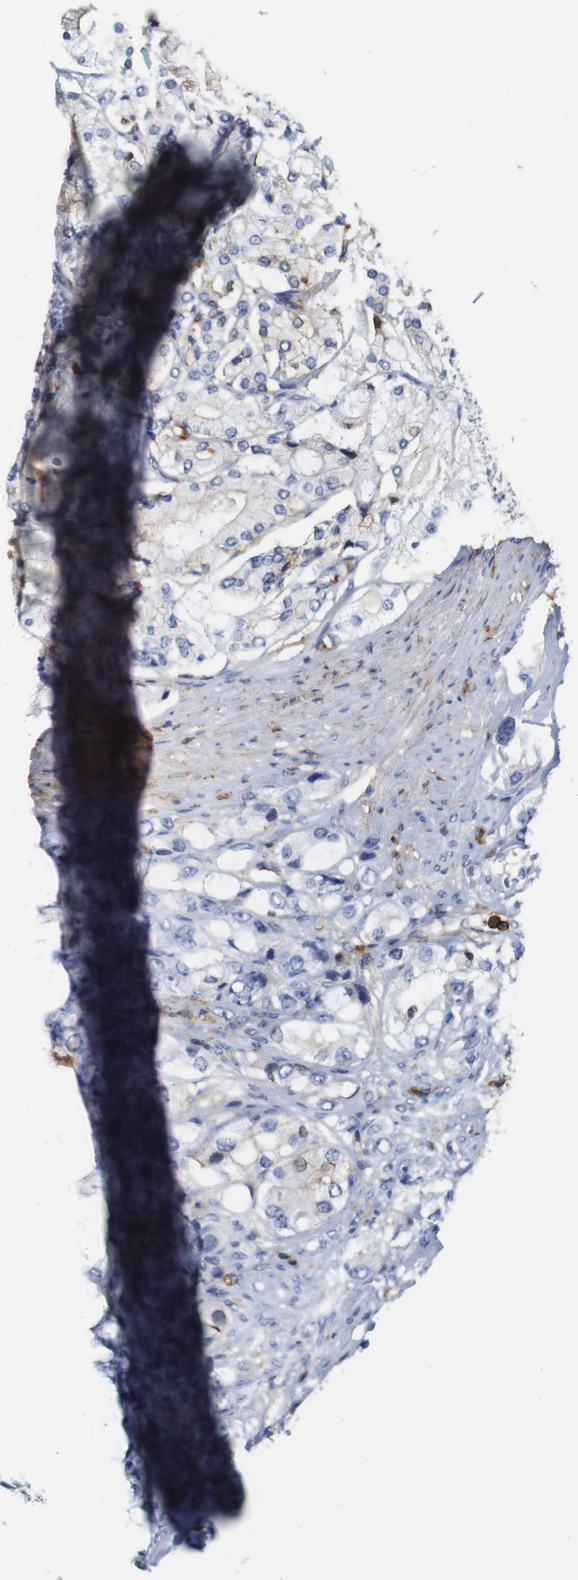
{"staining": {"intensity": "weak", "quantity": "<25%", "location": "cytoplasmic/membranous"}, "tissue": "prostate cancer", "cell_type": "Tumor cells", "image_type": "cancer", "snomed": [{"axis": "morphology", "description": "Adenocarcinoma, High grade"}, {"axis": "topography", "description": "Prostate"}], "caption": "Tumor cells are negative for brown protein staining in prostate high-grade adenocarcinoma.", "gene": "ANXA1", "patient": {"sex": "male", "age": 65}}